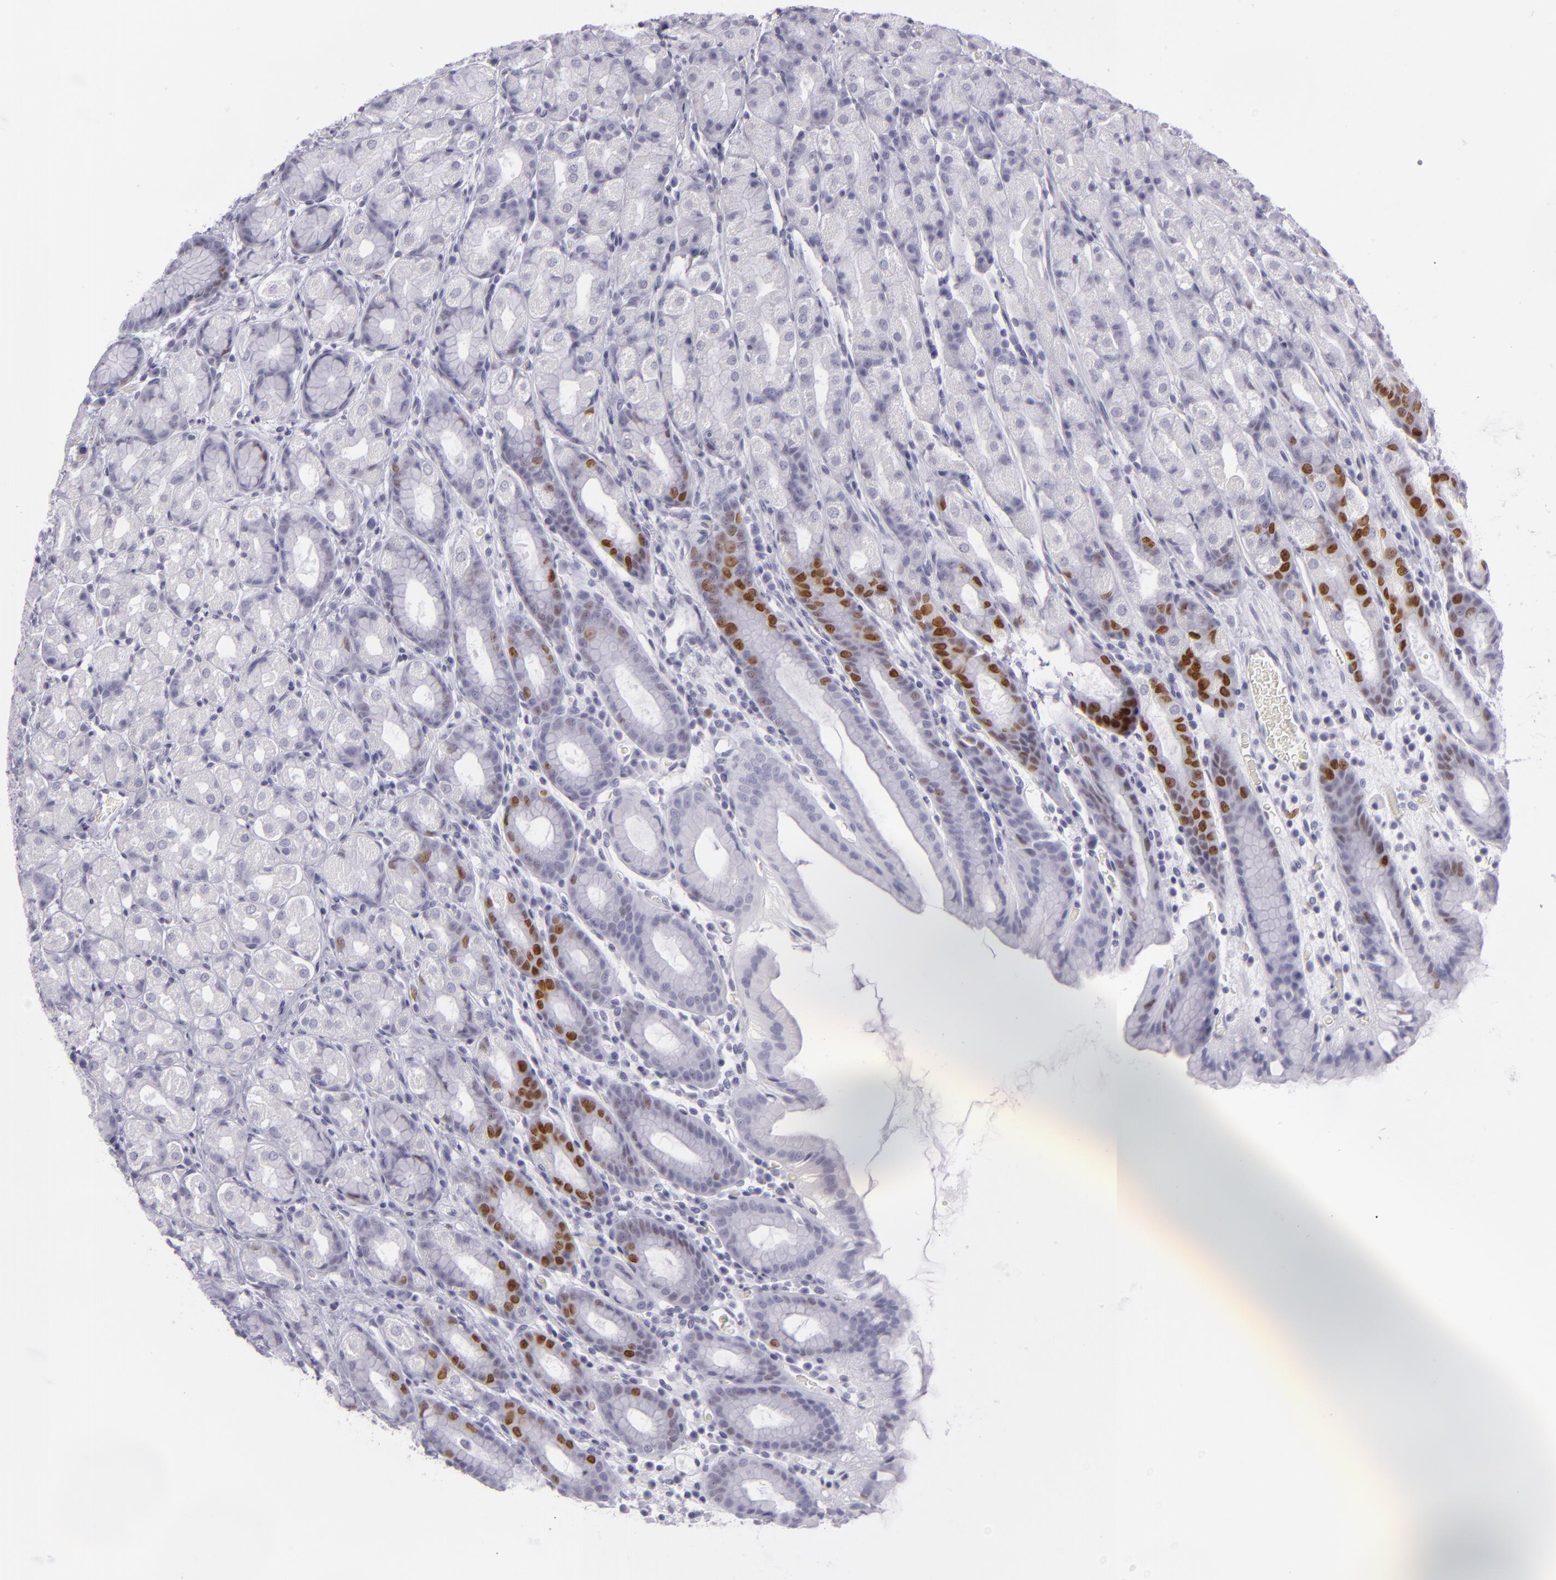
{"staining": {"intensity": "moderate", "quantity": "<25%", "location": "cytoplasmic/membranous"}, "tissue": "stomach", "cell_type": "Glandular cells", "image_type": "normal", "snomed": [{"axis": "morphology", "description": "Normal tissue, NOS"}, {"axis": "topography", "description": "Stomach, upper"}], "caption": "Immunohistochemistry of normal human stomach demonstrates low levels of moderate cytoplasmic/membranous staining in about <25% of glandular cells.", "gene": "MCM3", "patient": {"sex": "male", "age": 68}}